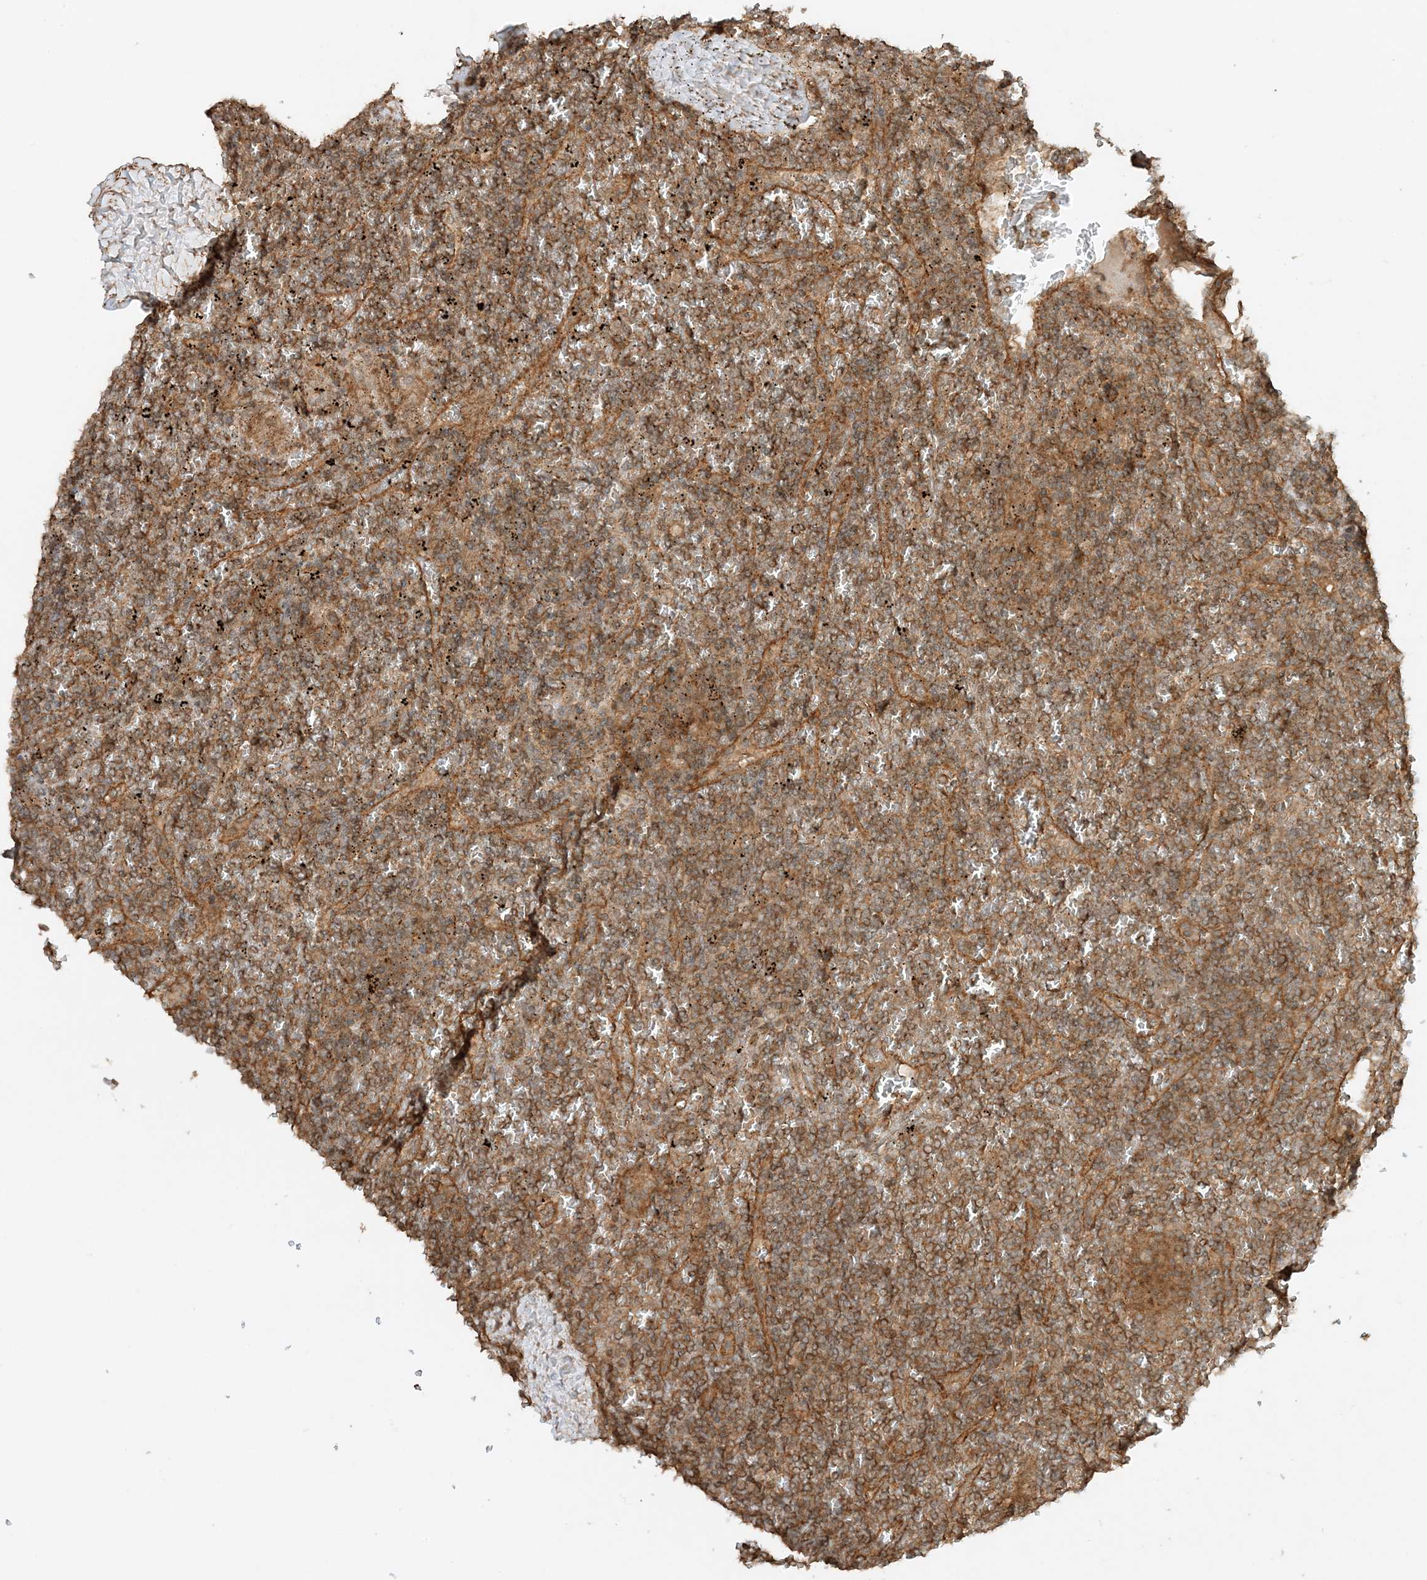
{"staining": {"intensity": "moderate", "quantity": "25%-75%", "location": "cytoplasmic/membranous"}, "tissue": "lymphoma", "cell_type": "Tumor cells", "image_type": "cancer", "snomed": [{"axis": "morphology", "description": "Malignant lymphoma, non-Hodgkin's type, Low grade"}, {"axis": "topography", "description": "Spleen"}], "caption": "Tumor cells exhibit moderate cytoplasmic/membranous expression in approximately 25%-75% of cells in lymphoma.", "gene": "XRN1", "patient": {"sex": "female", "age": 19}}